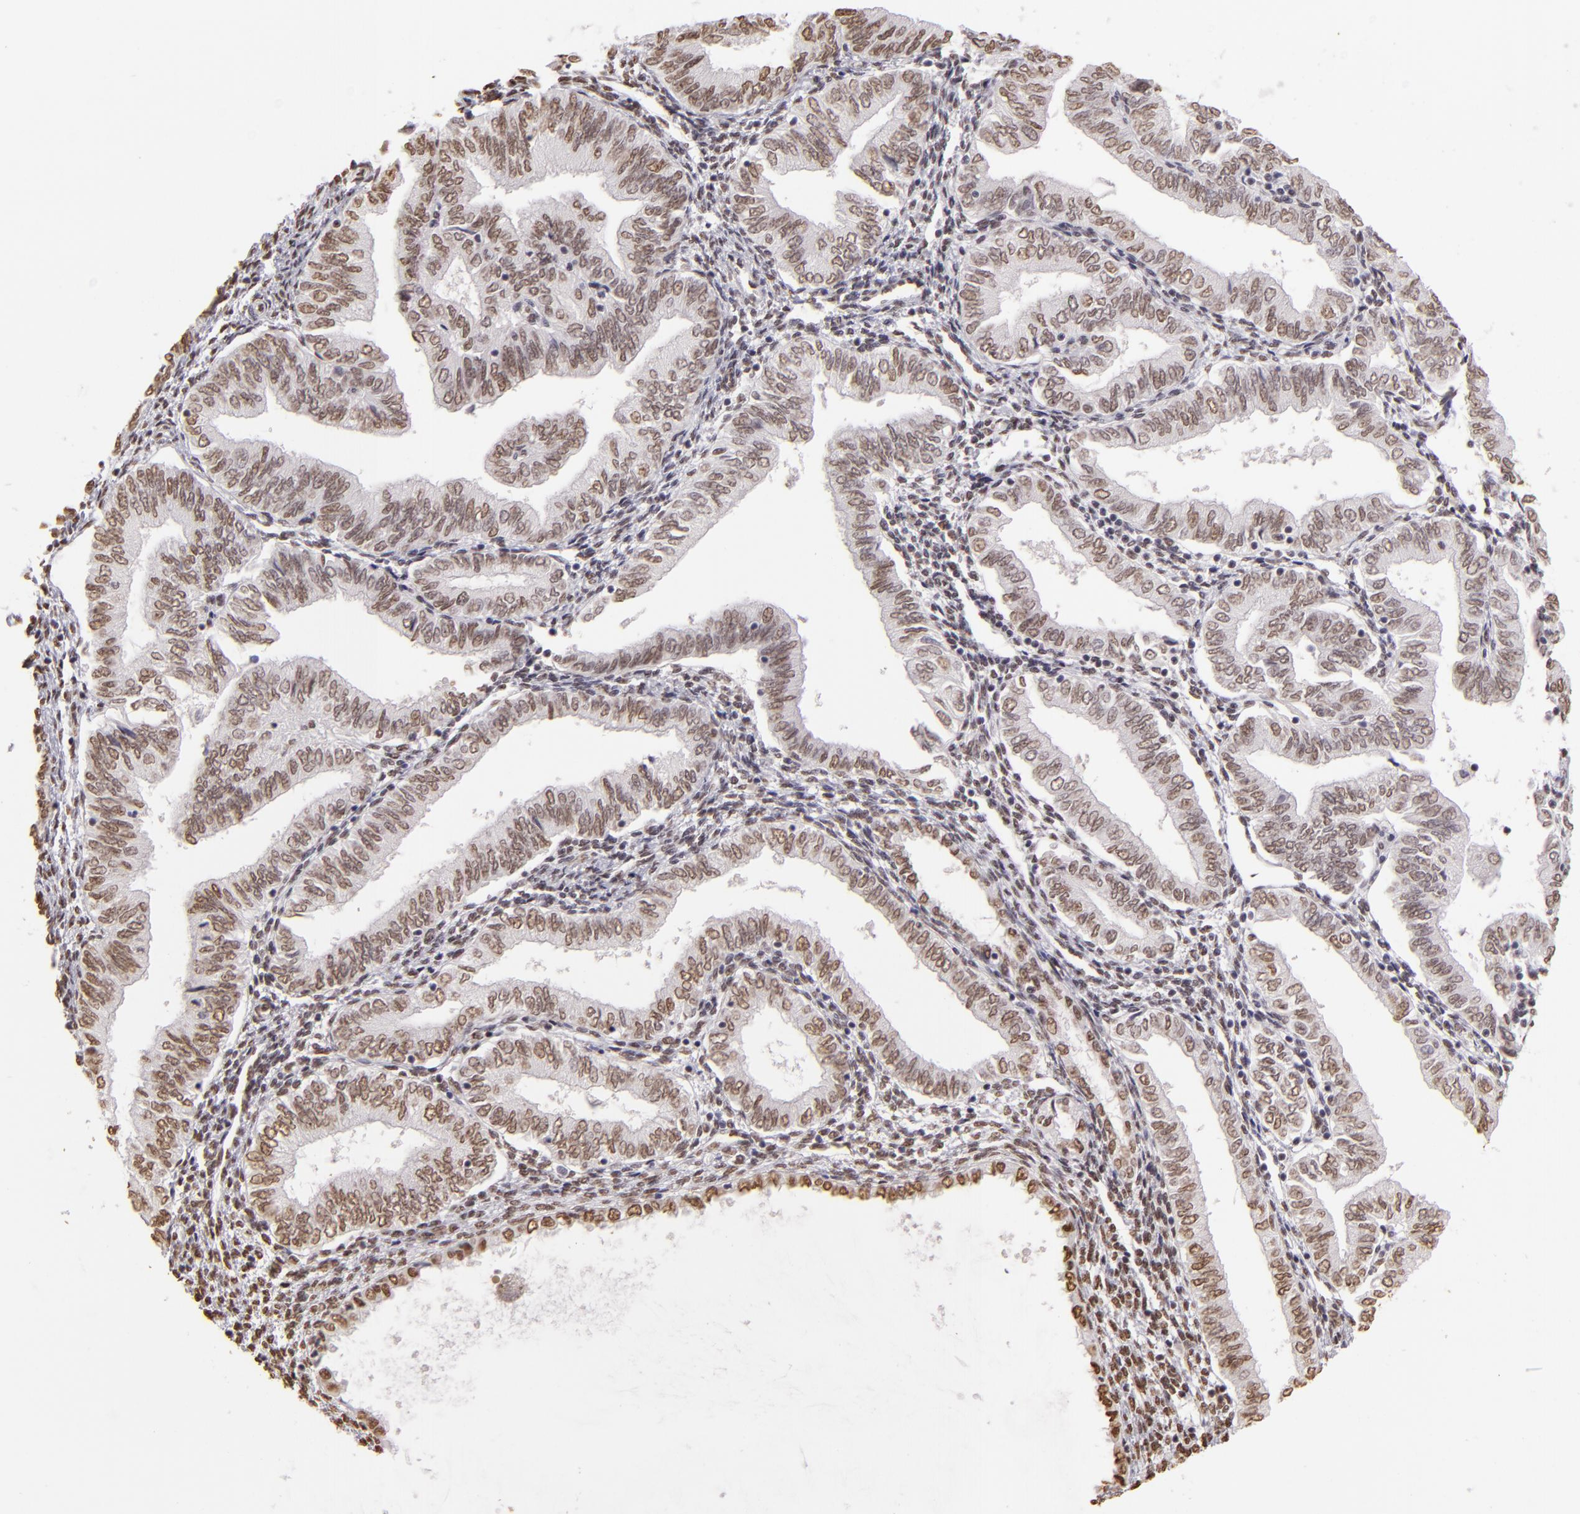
{"staining": {"intensity": "moderate", "quantity": ">75%", "location": "nuclear"}, "tissue": "endometrial cancer", "cell_type": "Tumor cells", "image_type": "cancer", "snomed": [{"axis": "morphology", "description": "Adenocarcinoma, NOS"}, {"axis": "topography", "description": "Endometrium"}], "caption": "A high-resolution histopathology image shows IHC staining of endometrial adenocarcinoma, which demonstrates moderate nuclear positivity in approximately >75% of tumor cells.", "gene": "PAPOLA", "patient": {"sex": "female", "age": 51}}